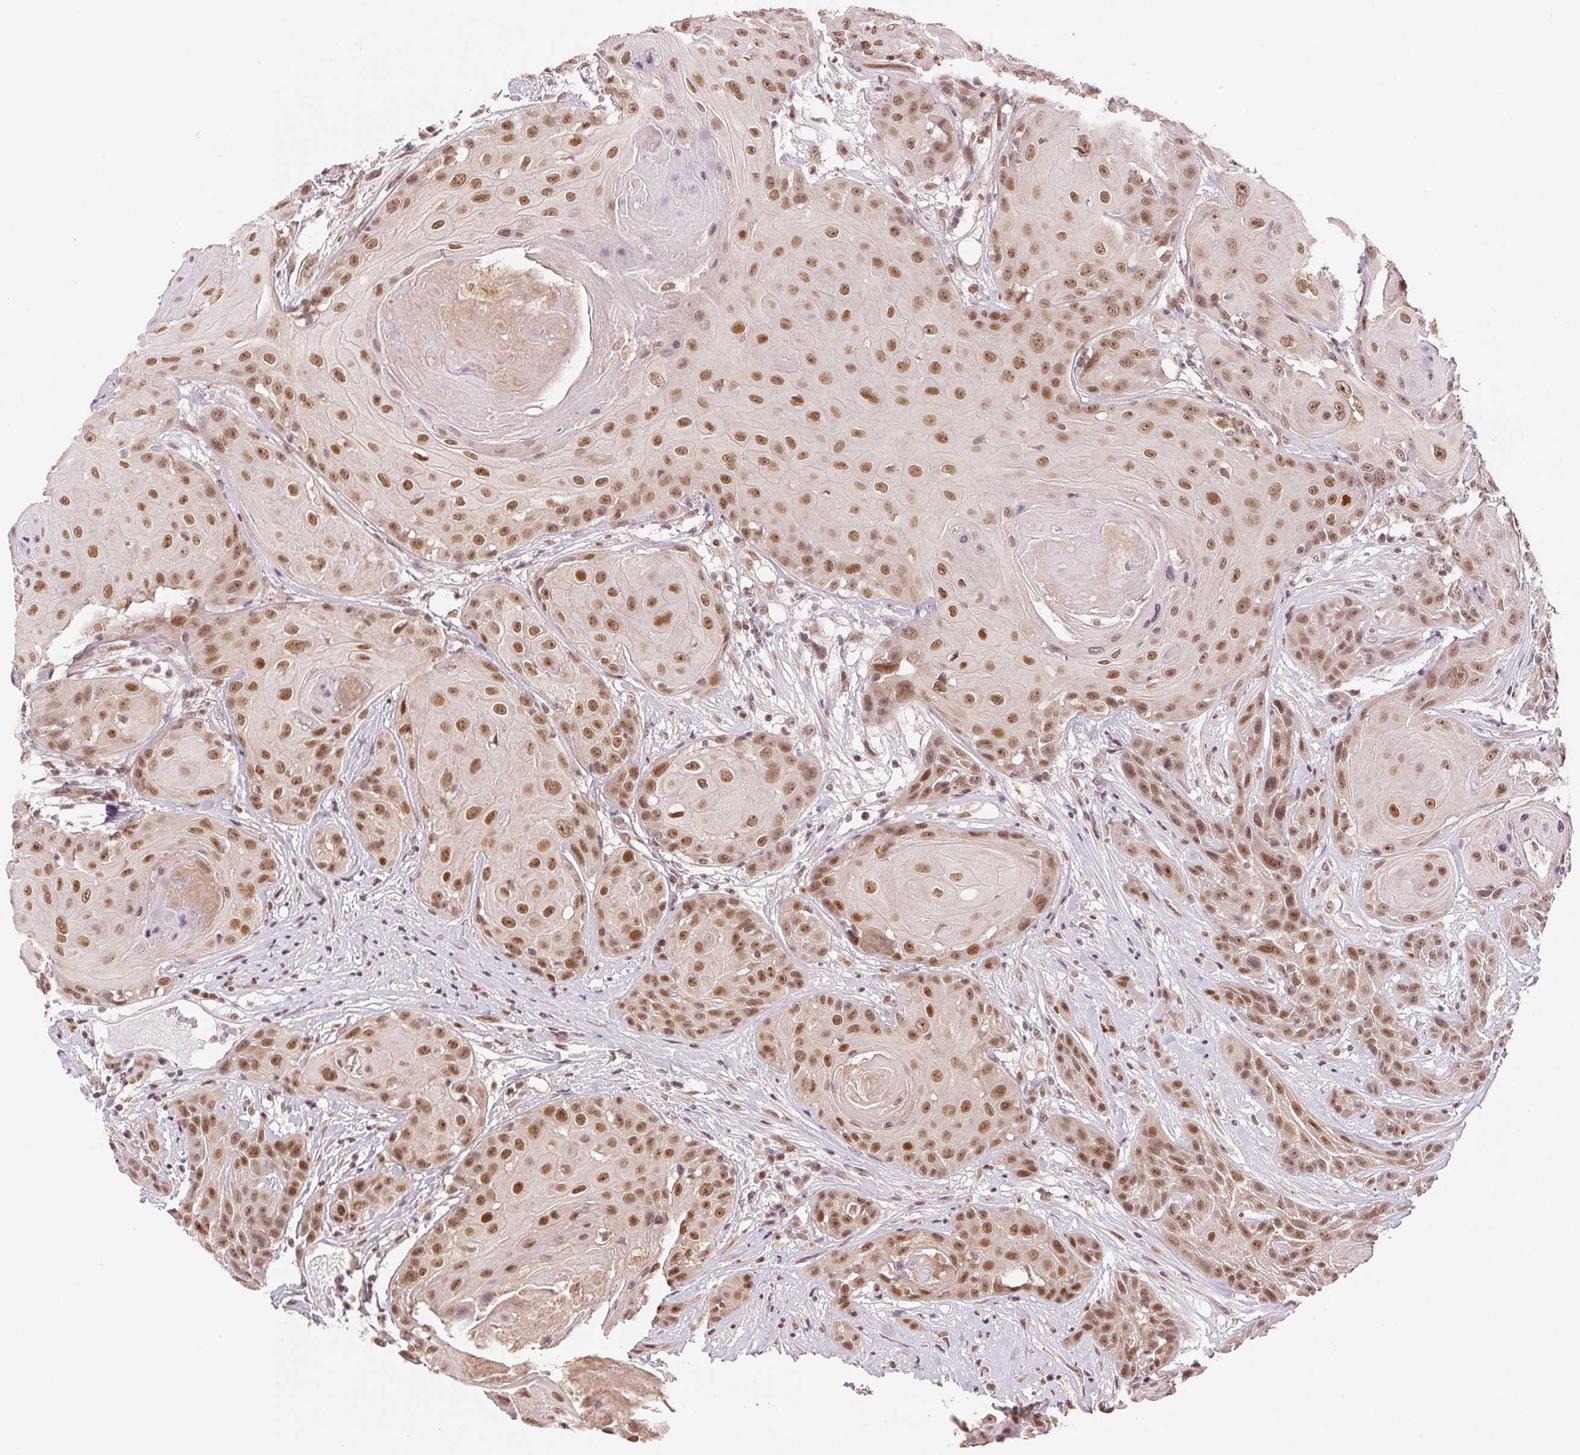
{"staining": {"intensity": "moderate", "quantity": ">75%", "location": "nuclear"}, "tissue": "head and neck cancer", "cell_type": "Tumor cells", "image_type": "cancer", "snomed": [{"axis": "morphology", "description": "Squamous cell carcinoma, NOS"}, {"axis": "topography", "description": "Skin"}, {"axis": "topography", "description": "Head-Neck"}], "caption": "Immunohistochemistry staining of head and neck squamous cell carcinoma, which shows medium levels of moderate nuclear positivity in approximately >75% of tumor cells indicating moderate nuclear protein positivity. The staining was performed using DAB (brown) for protein detection and nuclei were counterstained in hematoxylin (blue).", "gene": "GRHL3", "patient": {"sex": "male", "age": 80}}